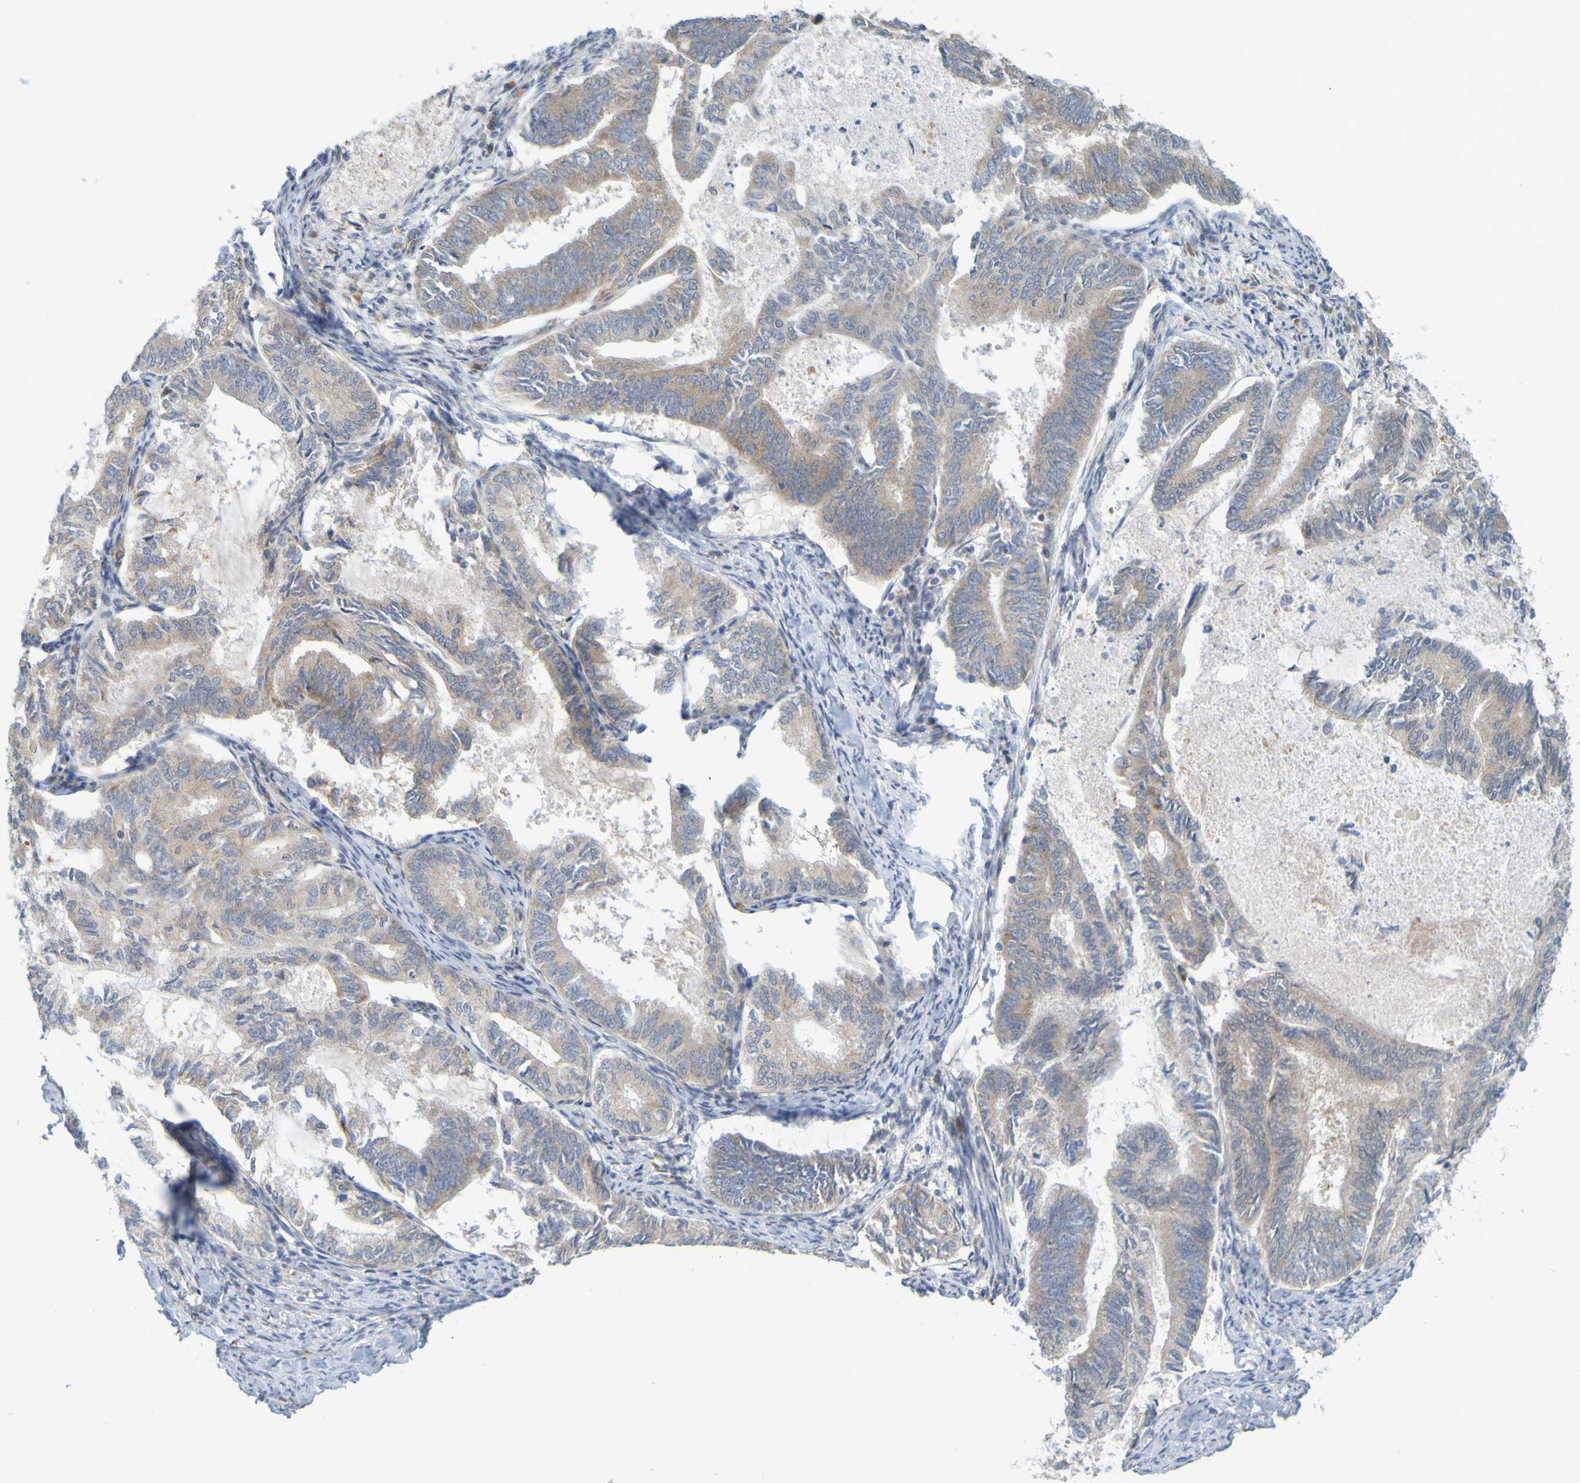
{"staining": {"intensity": "weak", "quantity": ">75%", "location": "cytoplasmic/membranous"}, "tissue": "endometrial cancer", "cell_type": "Tumor cells", "image_type": "cancer", "snomed": [{"axis": "morphology", "description": "Adenocarcinoma, NOS"}, {"axis": "topography", "description": "Endometrium"}], "caption": "This is an image of immunohistochemistry (IHC) staining of endometrial adenocarcinoma, which shows weak staining in the cytoplasmic/membranous of tumor cells.", "gene": "MOGS", "patient": {"sex": "female", "age": 86}}